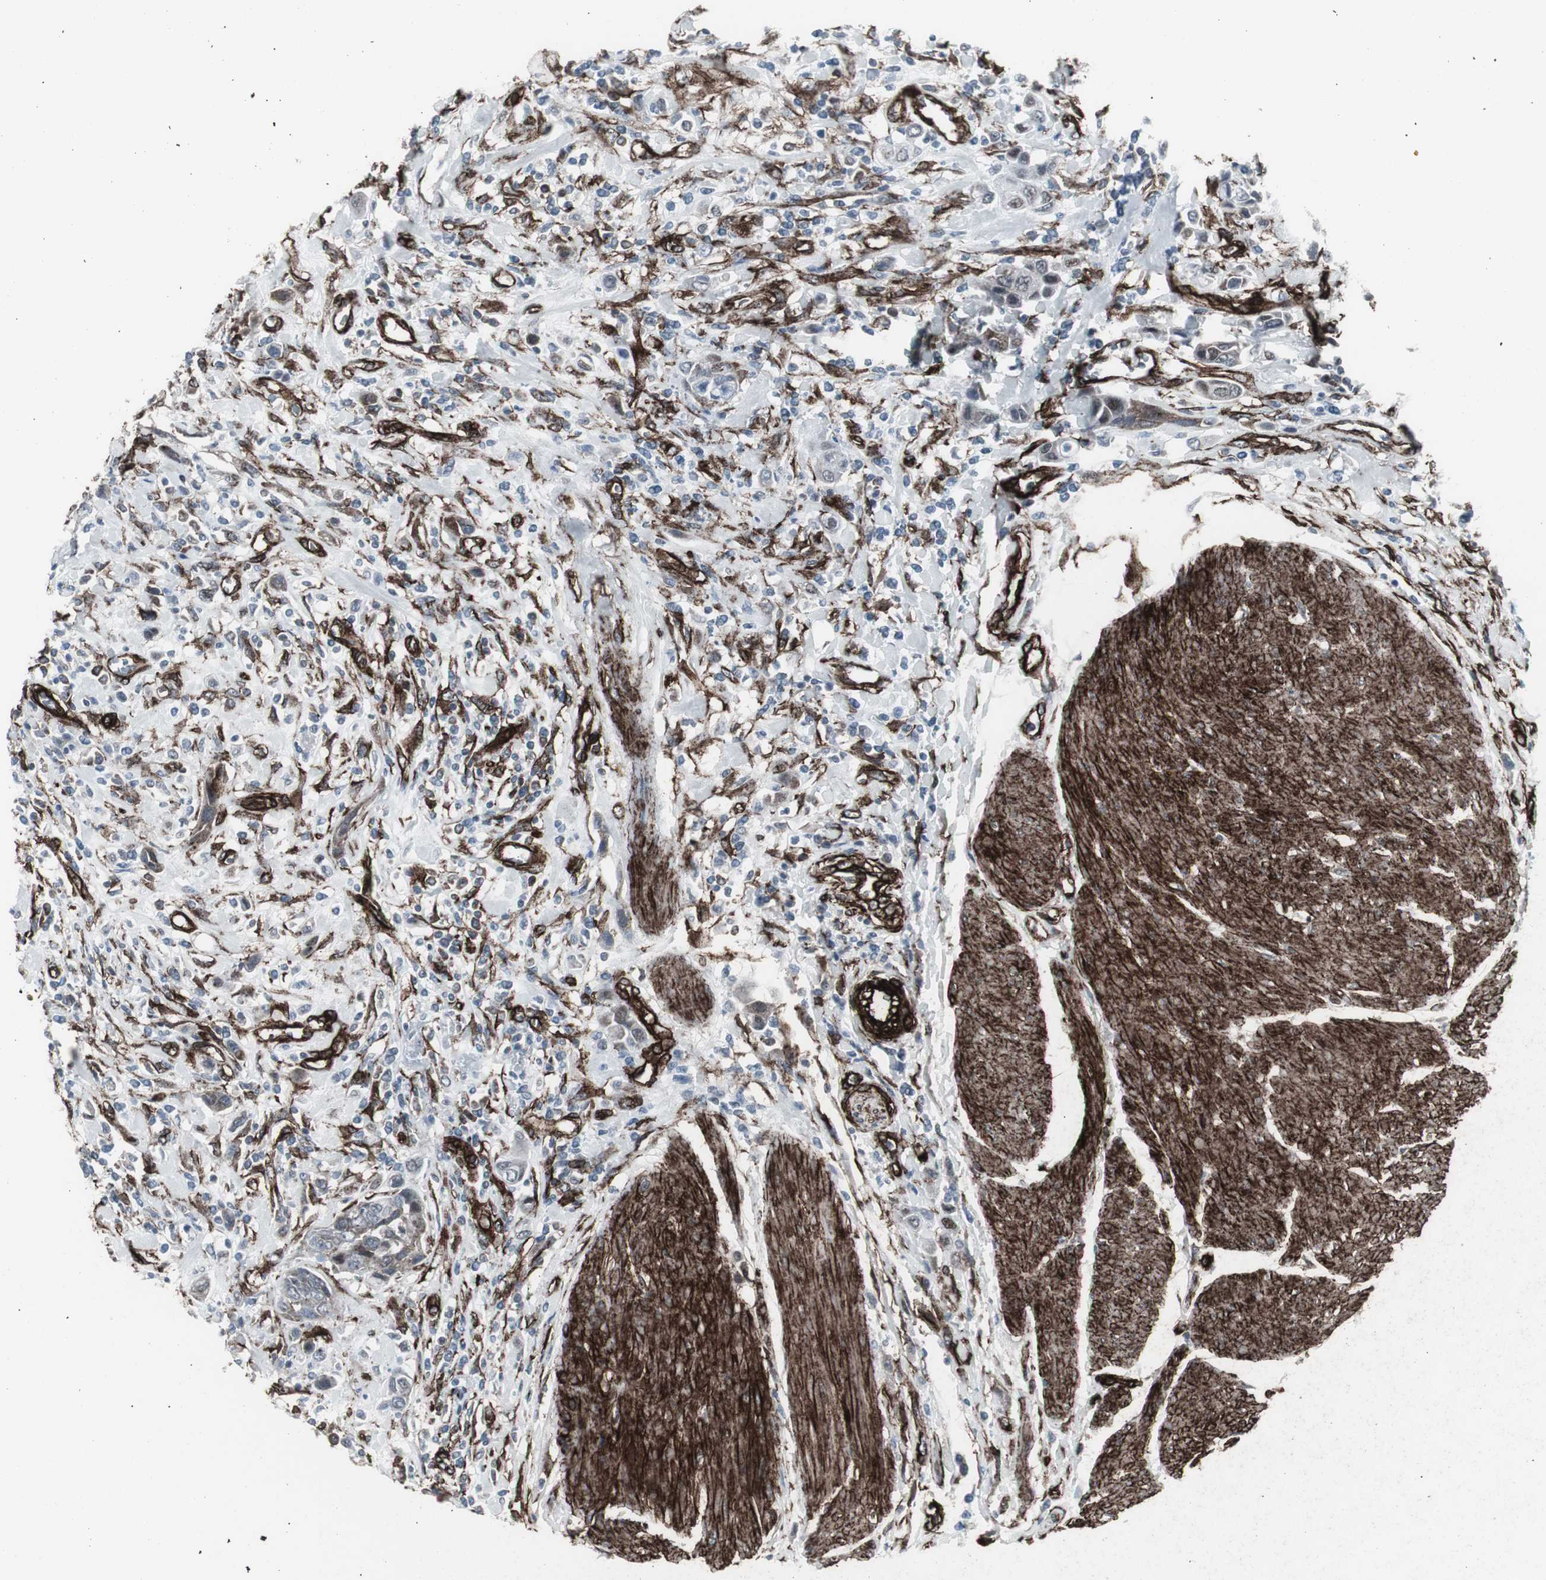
{"staining": {"intensity": "weak", "quantity": "25%-75%", "location": "cytoplasmic/membranous"}, "tissue": "urothelial cancer", "cell_type": "Tumor cells", "image_type": "cancer", "snomed": [{"axis": "morphology", "description": "Urothelial carcinoma, High grade"}, {"axis": "topography", "description": "Urinary bladder"}], "caption": "Weak cytoplasmic/membranous staining is seen in about 25%-75% of tumor cells in urothelial cancer.", "gene": "PDGFA", "patient": {"sex": "male", "age": 50}}